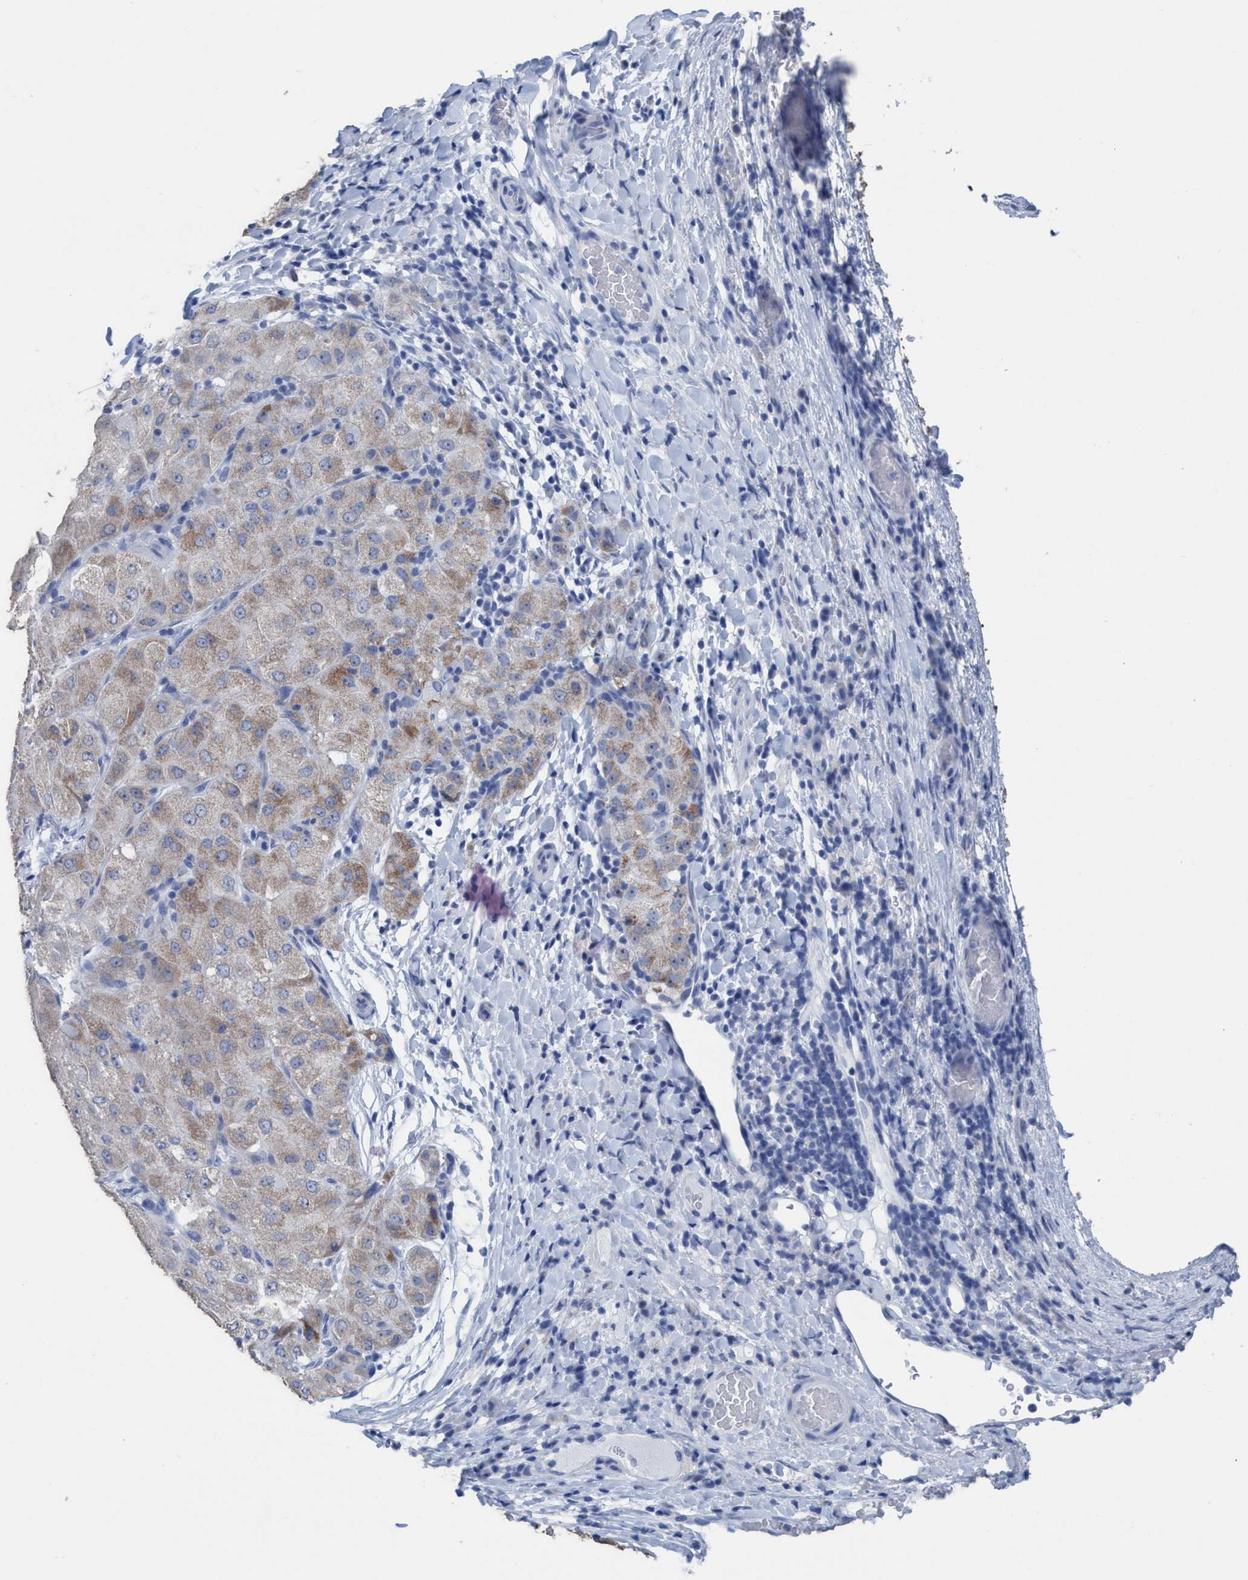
{"staining": {"intensity": "moderate", "quantity": "25%-75%", "location": "cytoplasmic/membranous"}, "tissue": "liver cancer", "cell_type": "Tumor cells", "image_type": "cancer", "snomed": [{"axis": "morphology", "description": "Carcinoma, Hepatocellular, NOS"}, {"axis": "topography", "description": "Liver"}], "caption": "Liver cancer stained for a protein (brown) reveals moderate cytoplasmic/membranous positive positivity in approximately 25%-75% of tumor cells.", "gene": "RSAD1", "patient": {"sex": "male", "age": 80}}